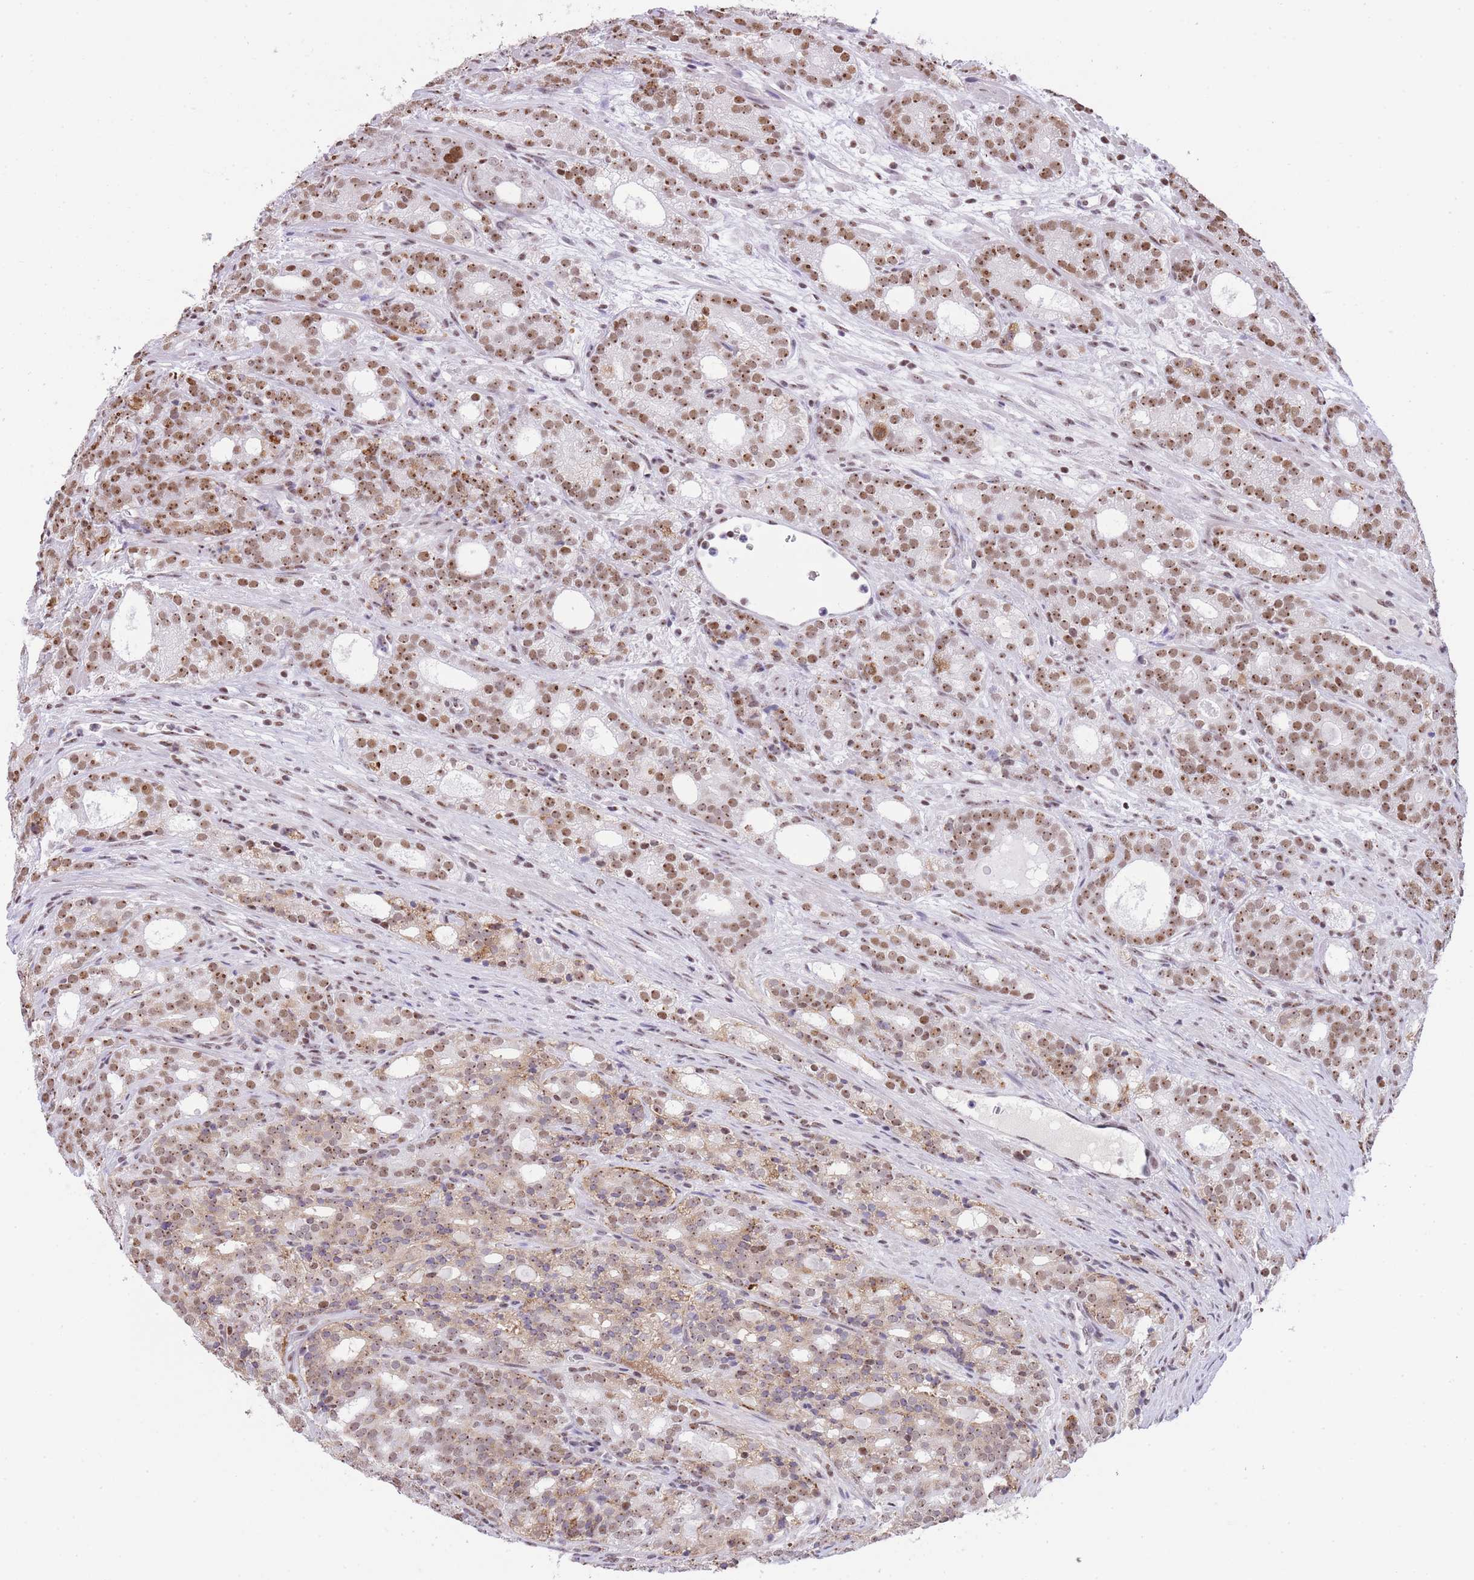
{"staining": {"intensity": "moderate", "quantity": ">75%", "location": "nuclear"}, "tissue": "prostate cancer", "cell_type": "Tumor cells", "image_type": "cancer", "snomed": [{"axis": "morphology", "description": "Adenocarcinoma, High grade"}, {"axis": "topography", "description": "Prostate"}], "caption": "IHC of human prostate cancer (adenocarcinoma (high-grade)) reveals medium levels of moderate nuclear staining in about >75% of tumor cells. (DAB = brown stain, brightfield microscopy at high magnification).", "gene": "EVC2", "patient": {"sex": "male", "age": 64}}